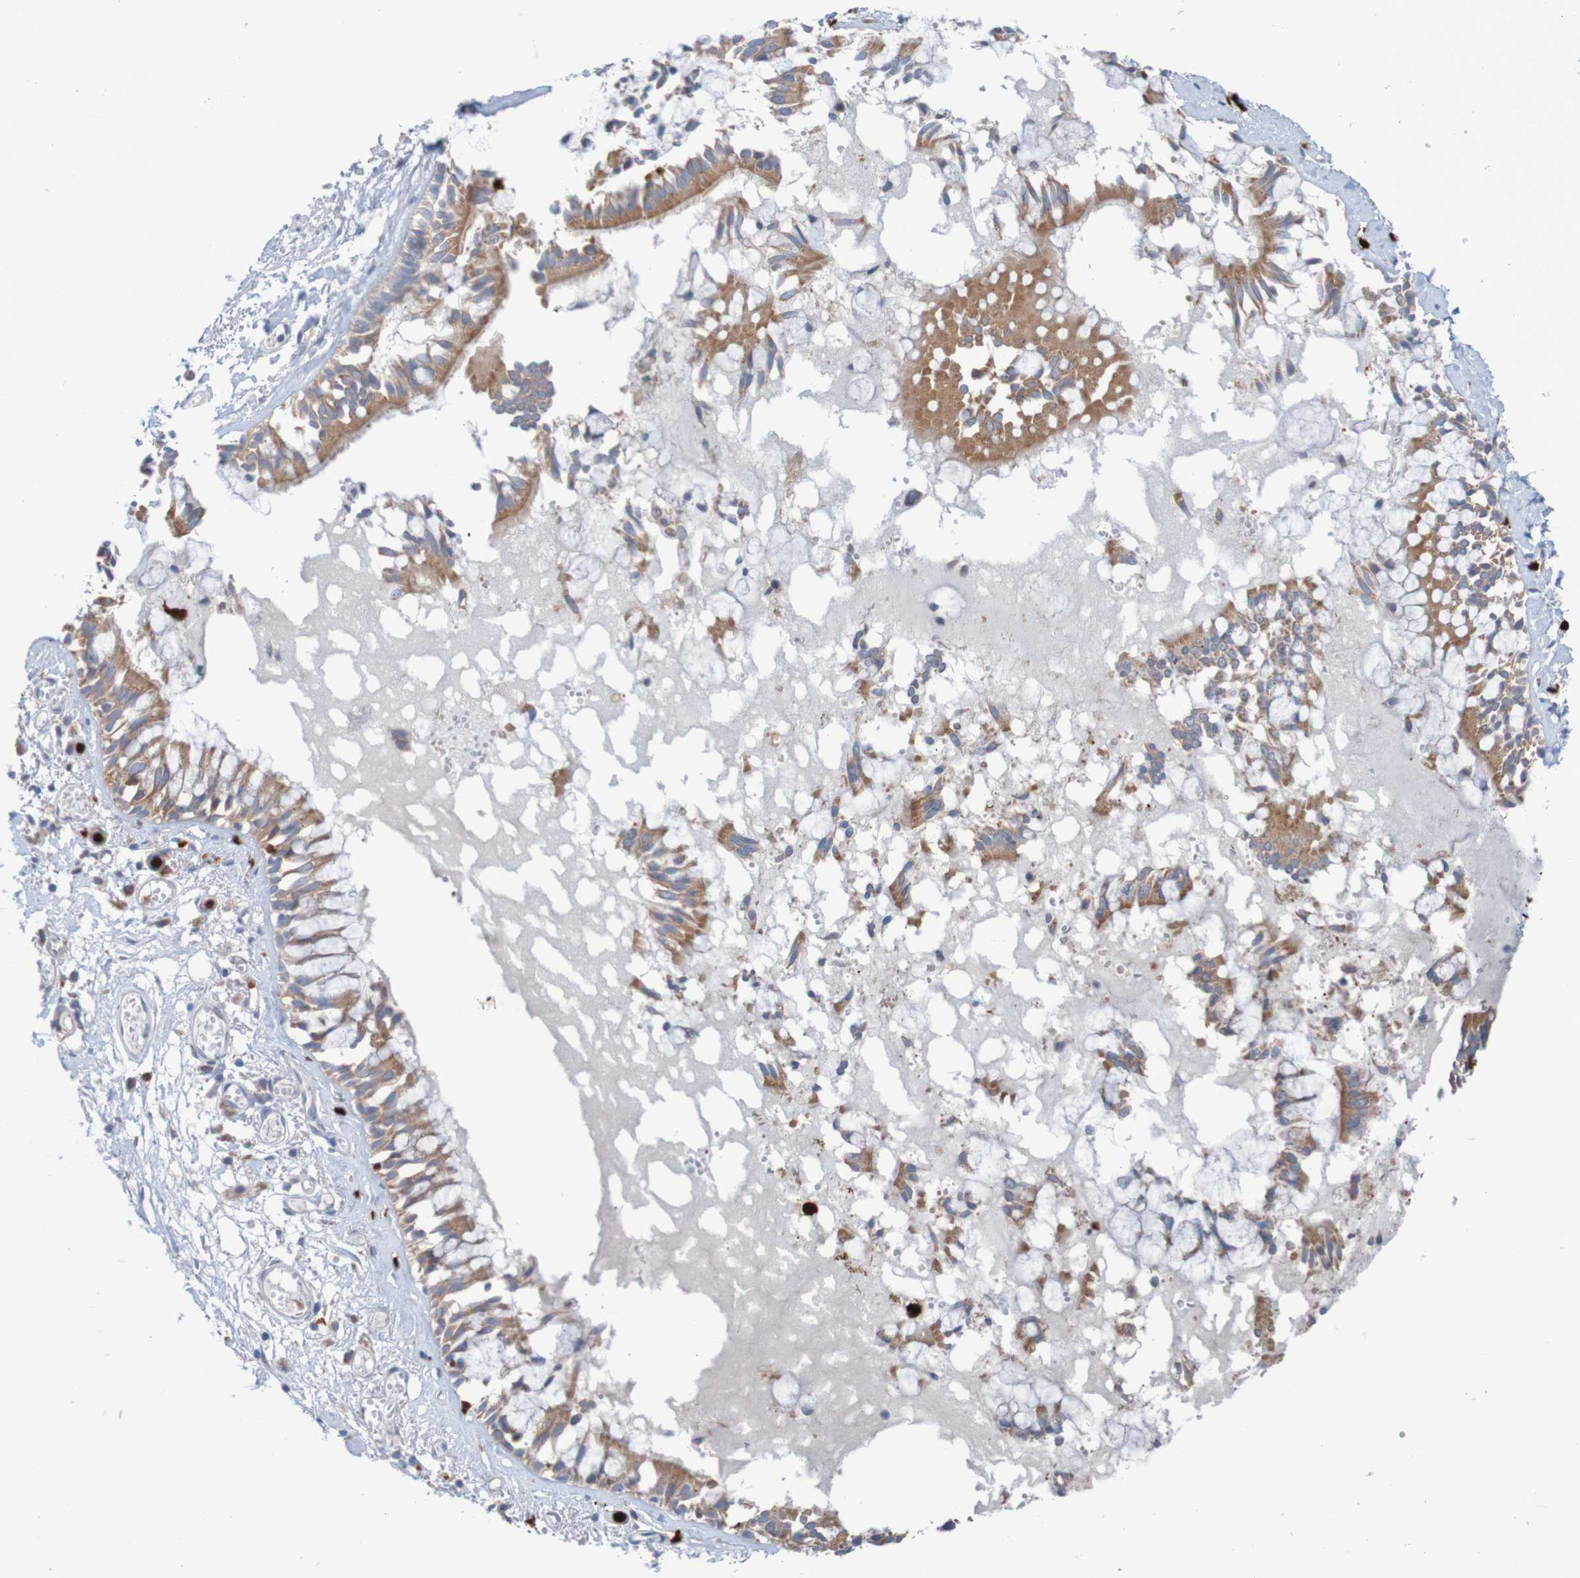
{"staining": {"intensity": "moderate", "quantity": ">75%", "location": "cytoplasmic/membranous"}, "tissue": "bronchus", "cell_type": "Respiratory epithelial cells", "image_type": "normal", "snomed": [{"axis": "morphology", "description": "Normal tissue, NOS"}, {"axis": "morphology", "description": "Inflammation, NOS"}, {"axis": "topography", "description": "Cartilage tissue"}, {"axis": "topography", "description": "Lung"}], "caption": "Immunohistochemistry (IHC) (DAB (3,3'-diaminobenzidine)) staining of unremarkable human bronchus shows moderate cytoplasmic/membranous protein staining in approximately >75% of respiratory epithelial cells.", "gene": "PARP4", "patient": {"sex": "male", "age": 71}}